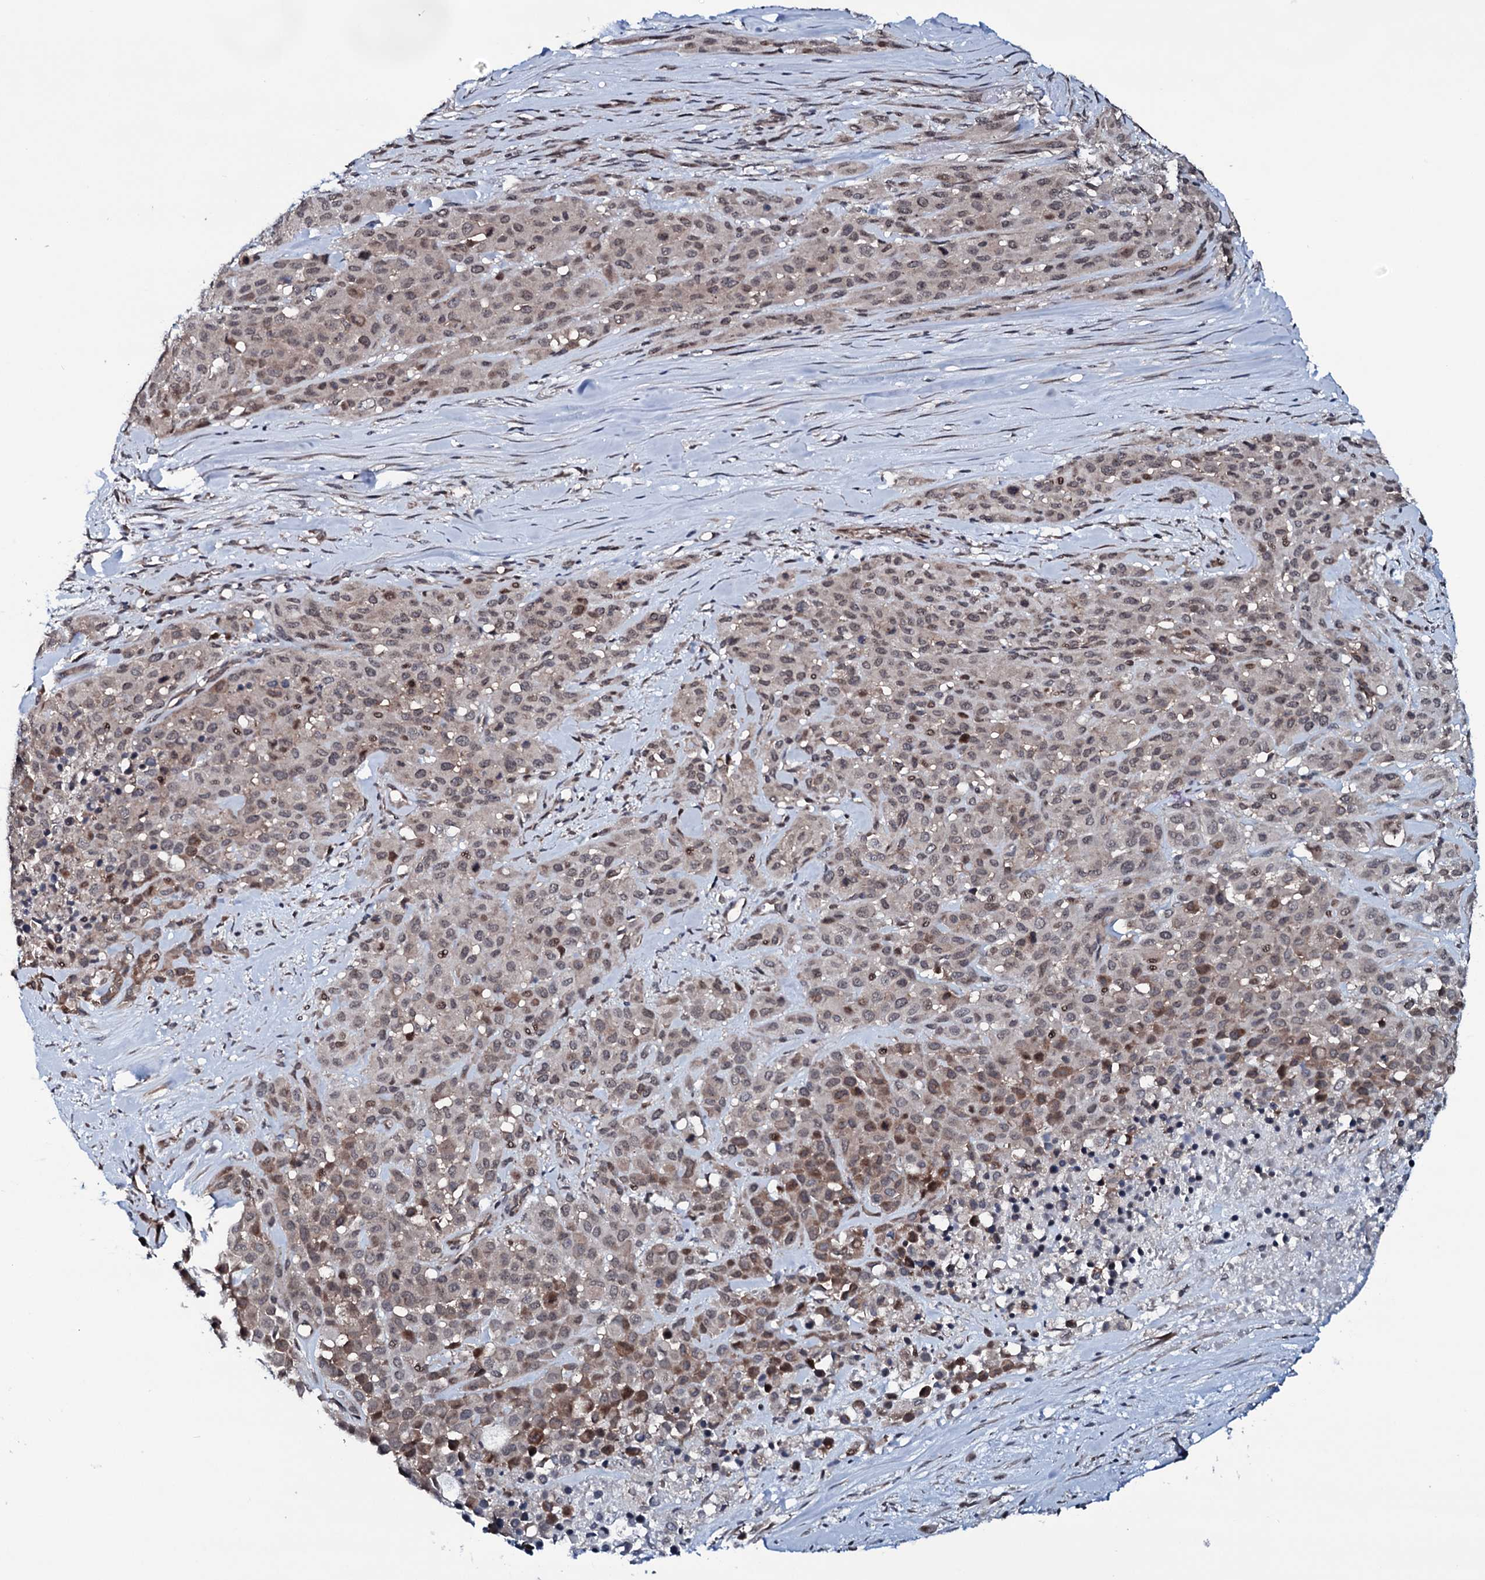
{"staining": {"intensity": "moderate", "quantity": "25%-75%", "location": "nuclear"}, "tissue": "melanoma", "cell_type": "Tumor cells", "image_type": "cancer", "snomed": [{"axis": "morphology", "description": "Malignant melanoma, Metastatic site"}, {"axis": "topography", "description": "Skin"}], "caption": "IHC histopathology image of human melanoma stained for a protein (brown), which reveals medium levels of moderate nuclear staining in approximately 25%-75% of tumor cells.", "gene": "OGFOD2", "patient": {"sex": "female", "age": 81}}